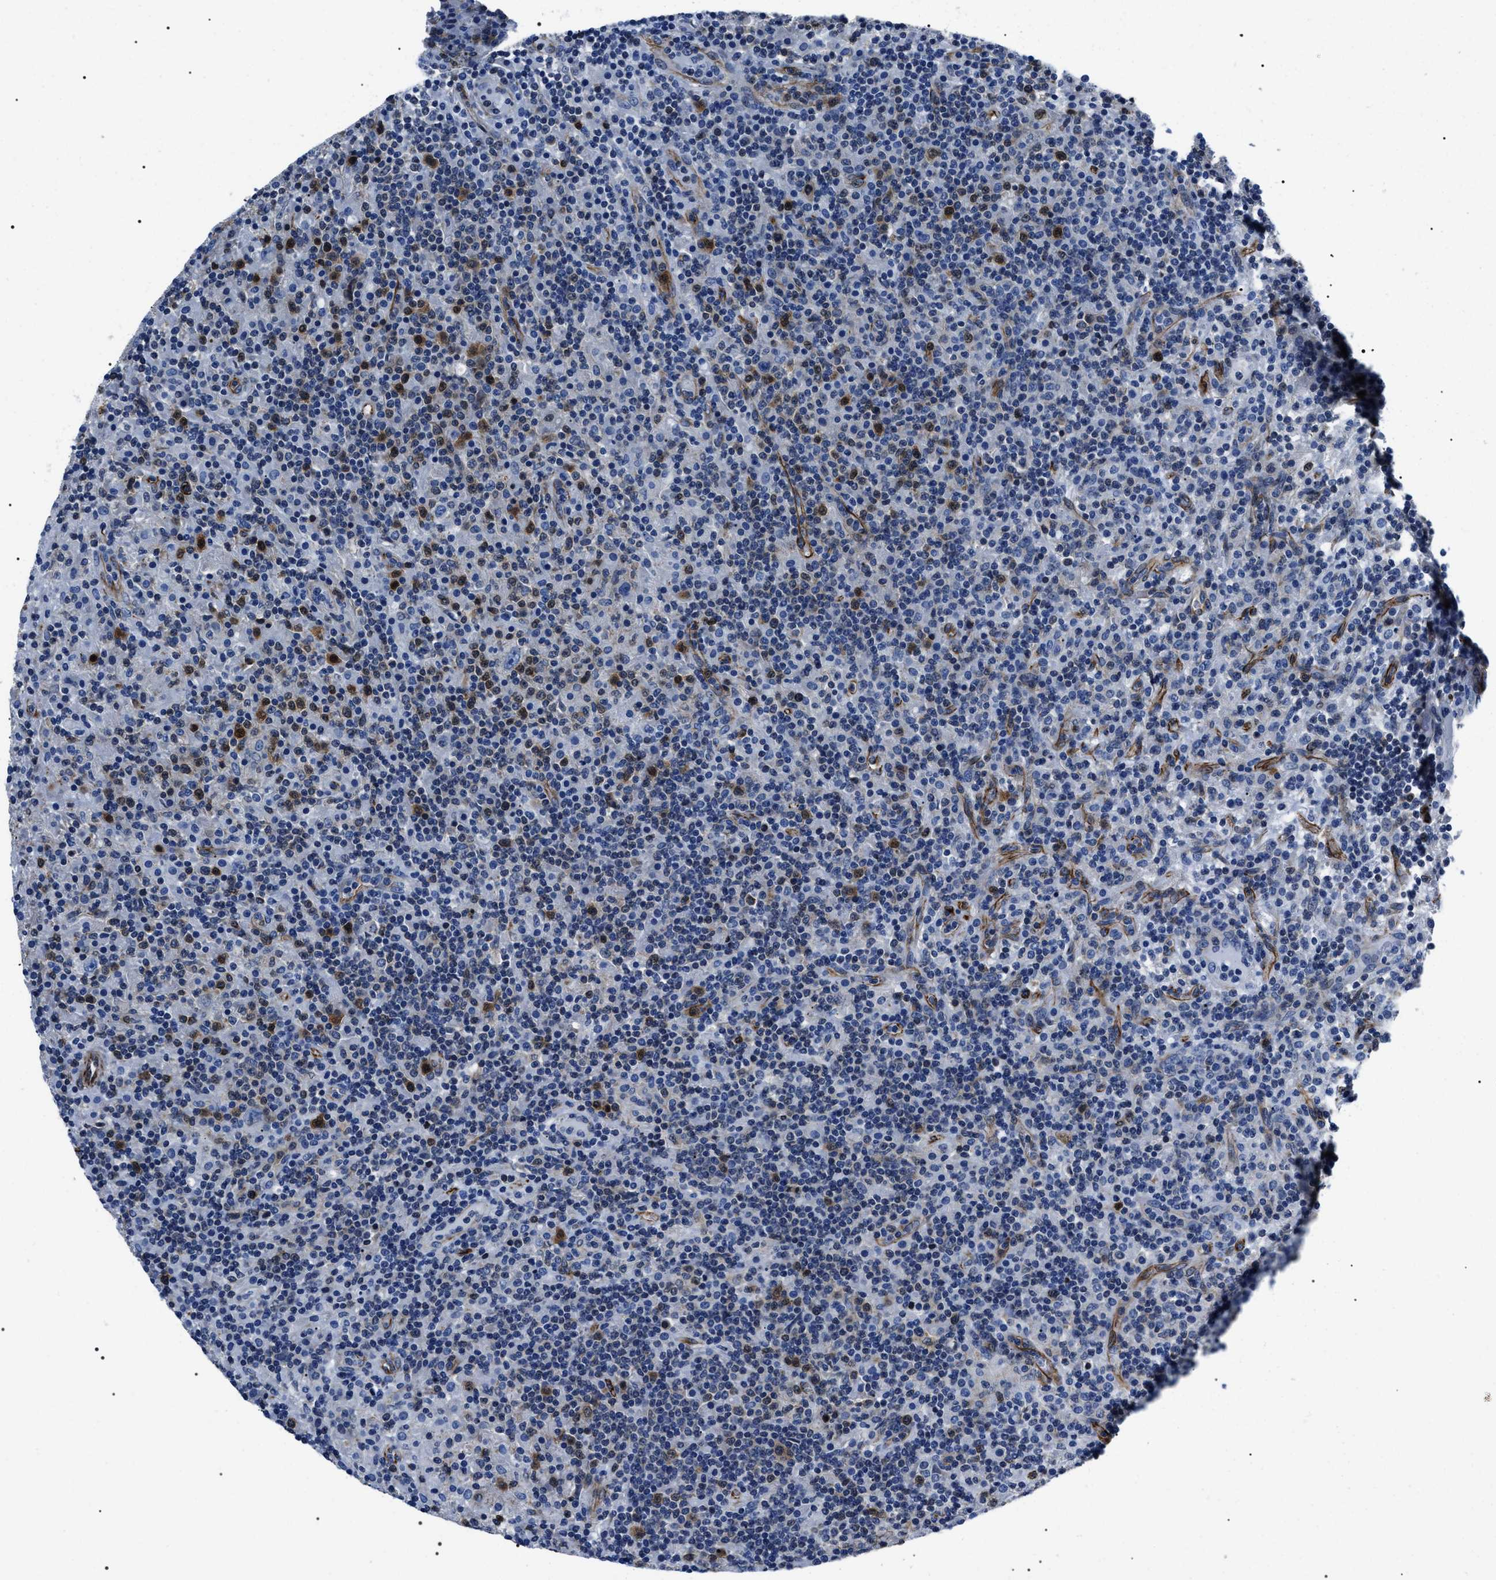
{"staining": {"intensity": "negative", "quantity": "none", "location": "none"}, "tissue": "lymphoma", "cell_type": "Tumor cells", "image_type": "cancer", "snomed": [{"axis": "morphology", "description": "Hodgkin's disease, NOS"}, {"axis": "topography", "description": "Lymph node"}], "caption": "DAB immunohistochemical staining of Hodgkin's disease displays no significant positivity in tumor cells. (DAB (3,3'-diaminobenzidine) immunohistochemistry (IHC), high magnification).", "gene": "BAG2", "patient": {"sex": "male", "age": 70}}